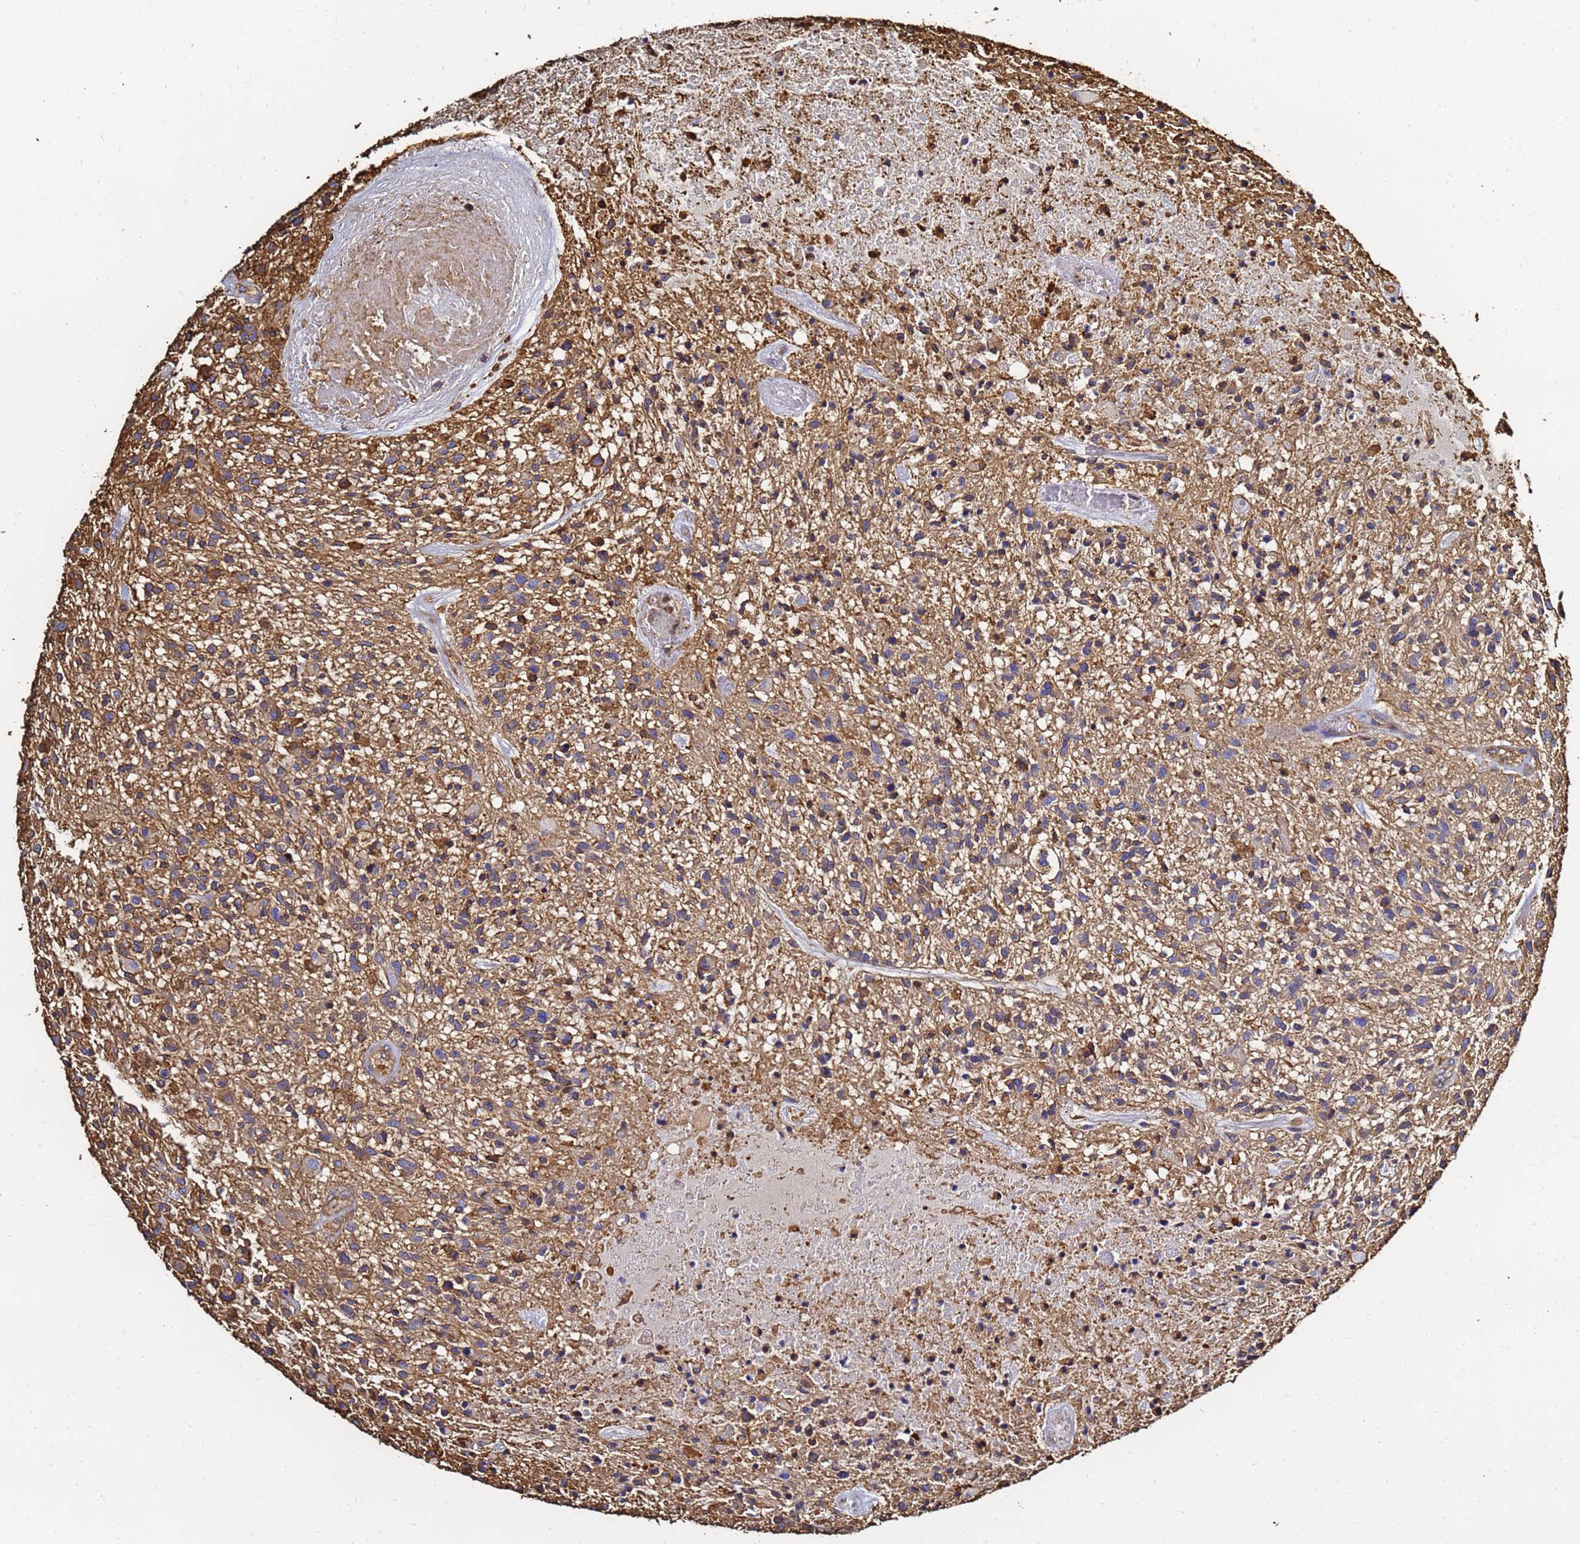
{"staining": {"intensity": "moderate", "quantity": ">75%", "location": "cytoplasmic/membranous"}, "tissue": "glioma", "cell_type": "Tumor cells", "image_type": "cancer", "snomed": [{"axis": "morphology", "description": "Glioma, malignant, High grade"}, {"axis": "topography", "description": "Brain"}], "caption": "A medium amount of moderate cytoplasmic/membranous positivity is identified in approximately >75% of tumor cells in high-grade glioma (malignant) tissue.", "gene": "ACTB", "patient": {"sex": "male", "age": 47}}